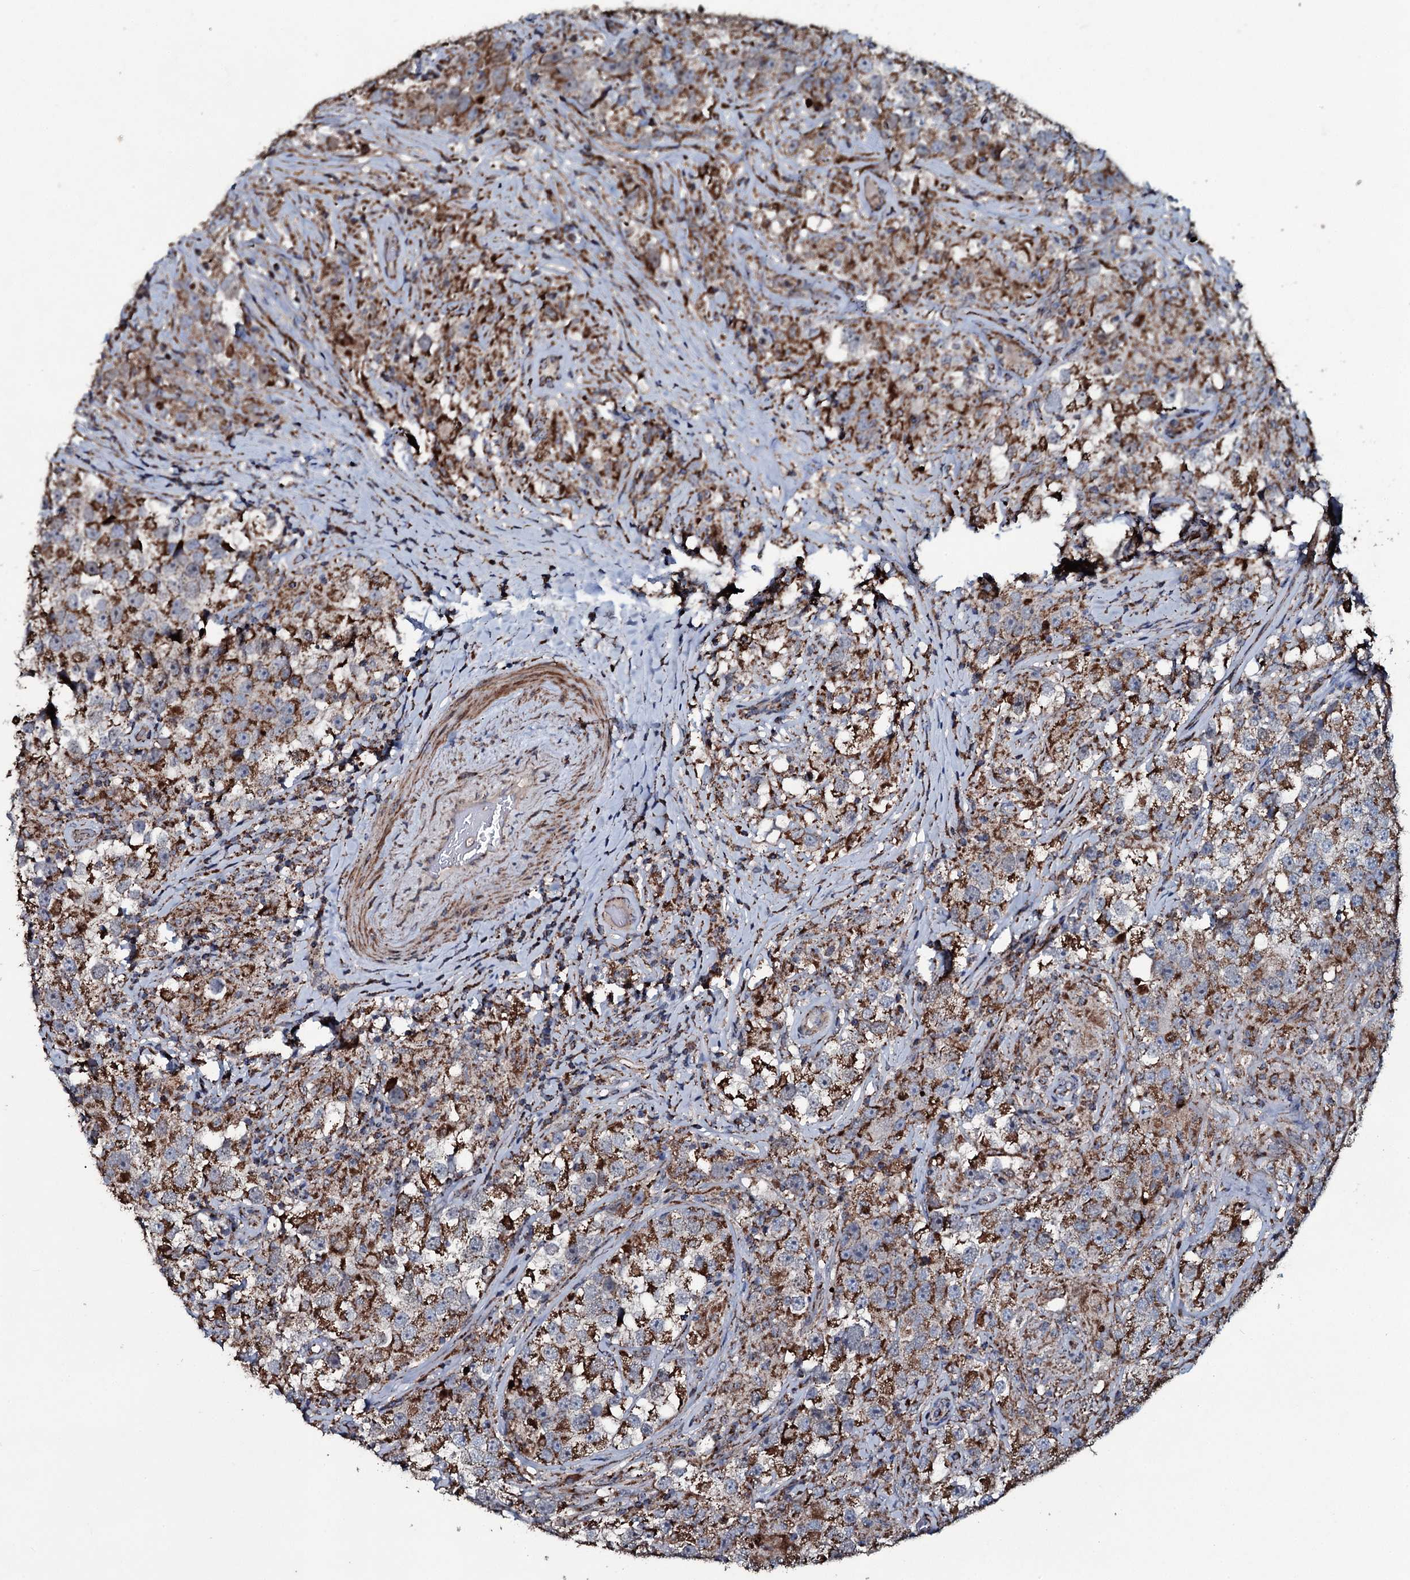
{"staining": {"intensity": "moderate", "quantity": ">75%", "location": "cytoplasmic/membranous"}, "tissue": "testis cancer", "cell_type": "Tumor cells", "image_type": "cancer", "snomed": [{"axis": "morphology", "description": "Seminoma, NOS"}, {"axis": "topography", "description": "Testis"}], "caption": "Human testis cancer stained with a protein marker exhibits moderate staining in tumor cells.", "gene": "DYNC2I2", "patient": {"sex": "male", "age": 46}}